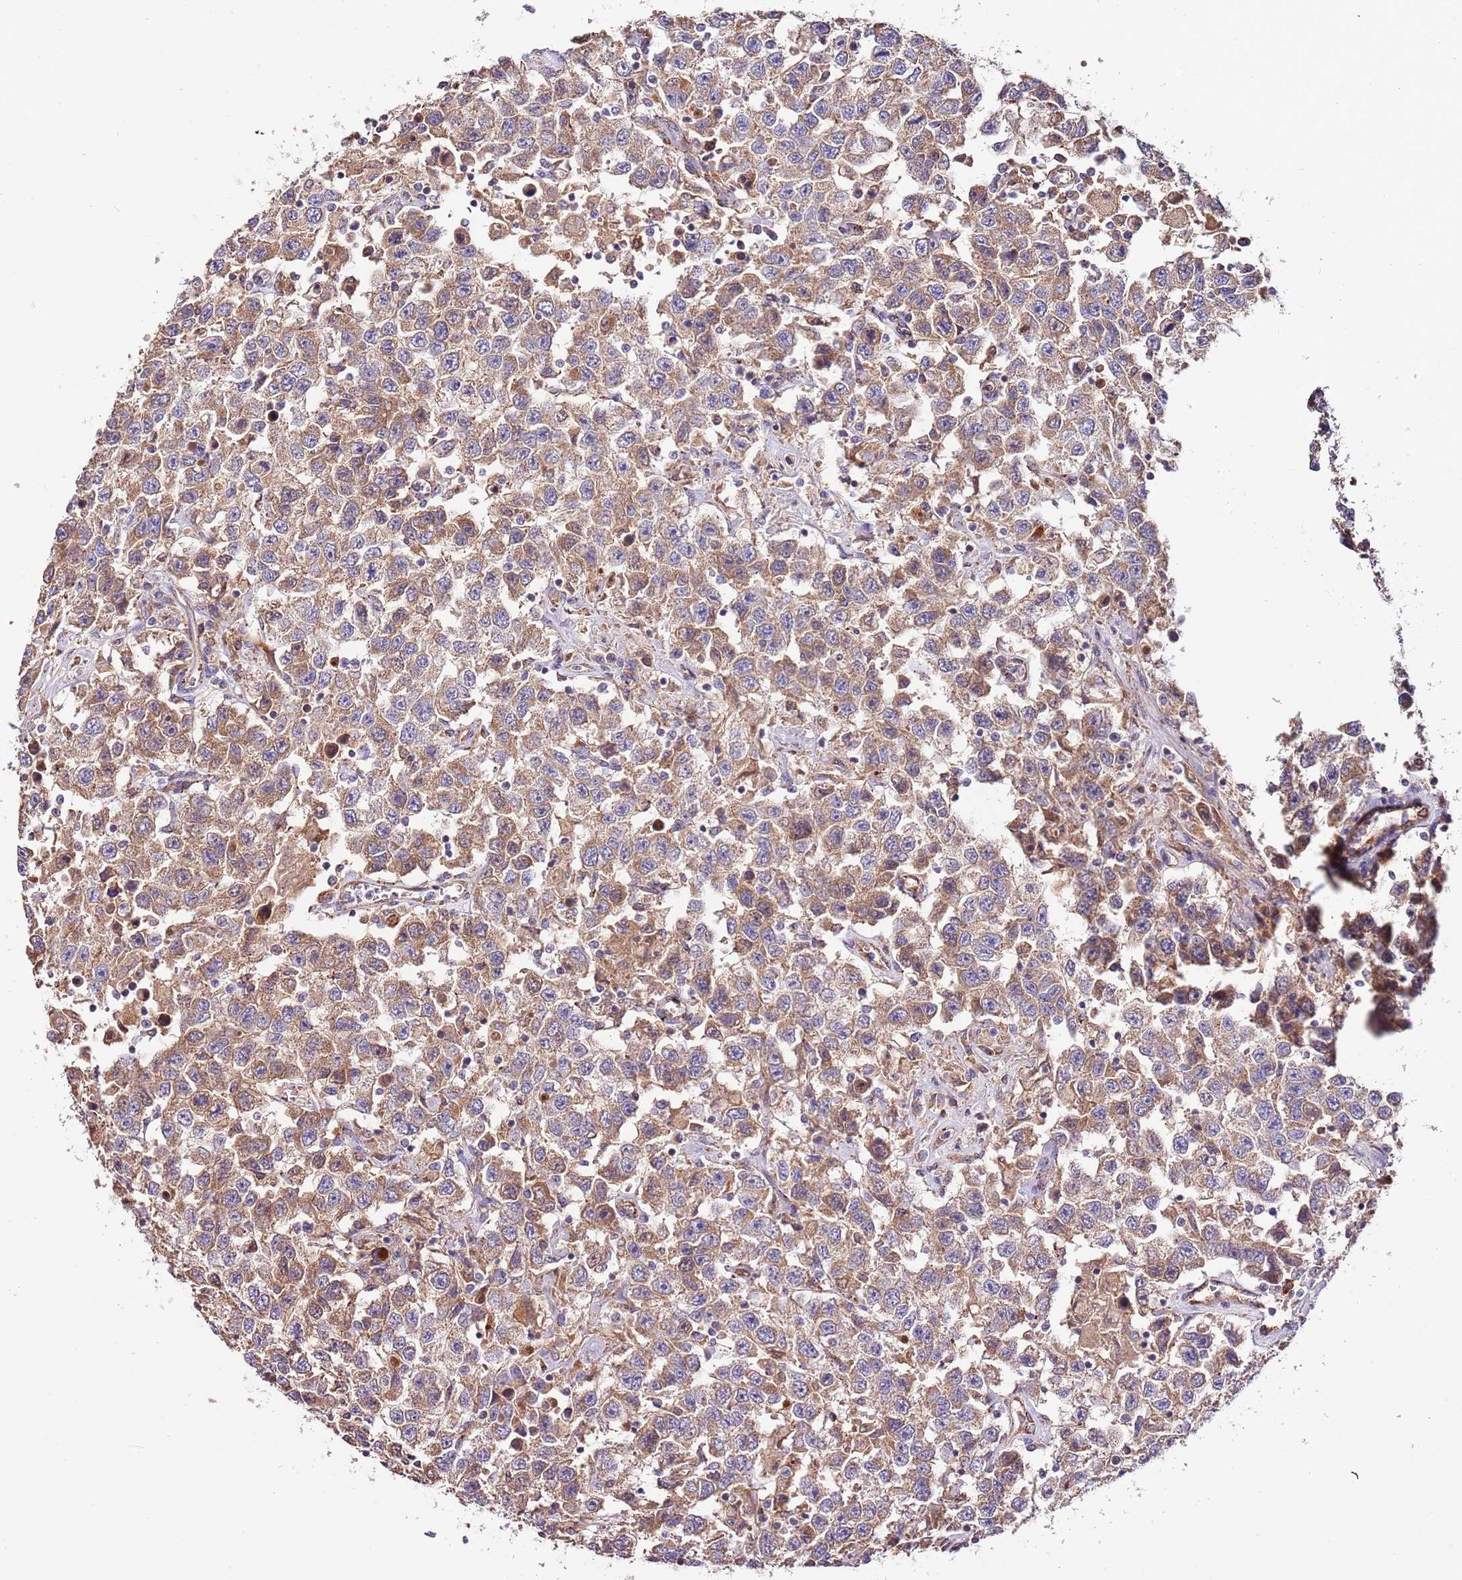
{"staining": {"intensity": "moderate", "quantity": ">75%", "location": "cytoplasmic/membranous"}, "tissue": "testis cancer", "cell_type": "Tumor cells", "image_type": "cancer", "snomed": [{"axis": "morphology", "description": "Seminoma, NOS"}, {"axis": "topography", "description": "Testis"}], "caption": "DAB immunohistochemical staining of testis cancer (seminoma) shows moderate cytoplasmic/membranous protein positivity in approximately >75% of tumor cells.", "gene": "DOCK6", "patient": {"sex": "male", "age": 41}}